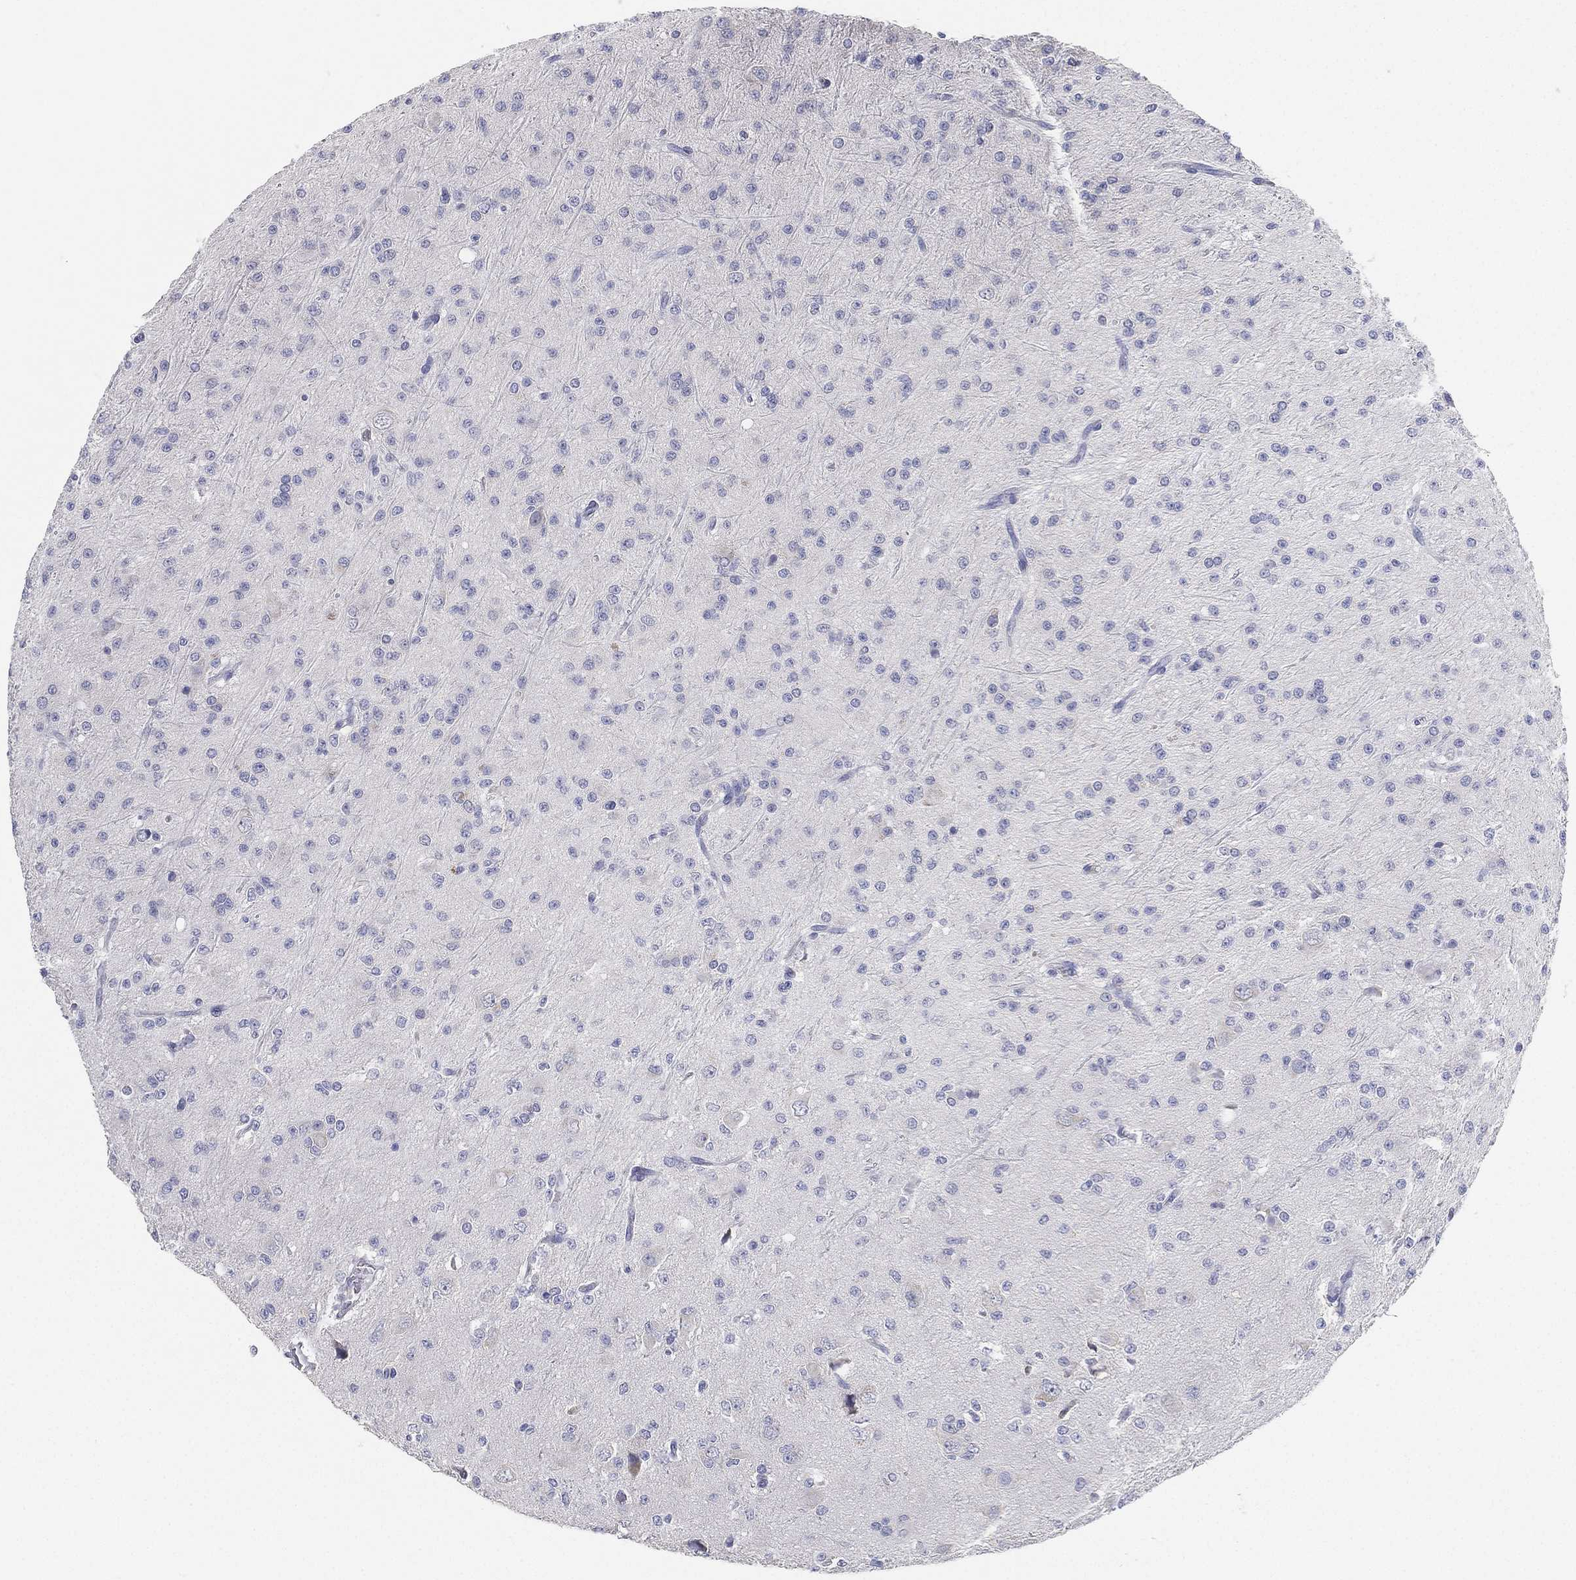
{"staining": {"intensity": "negative", "quantity": "none", "location": "none"}, "tissue": "glioma", "cell_type": "Tumor cells", "image_type": "cancer", "snomed": [{"axis": "morphology", "description": "Glioma, malignant, Low grade"}, {"axis": "topography", "description": "Brain"}], "caption": "Immunohistochemistry (IHC) of human malignant glioma (low-grade) exhibits no expression in tumor cells. Brightfield microscopy of immunohistochemistry stained with DAB (brown) and hematoxylin (blue), captured at high magnification.", "gene": "FAM187B", "patient": {"sex": "male", "age": 27}}